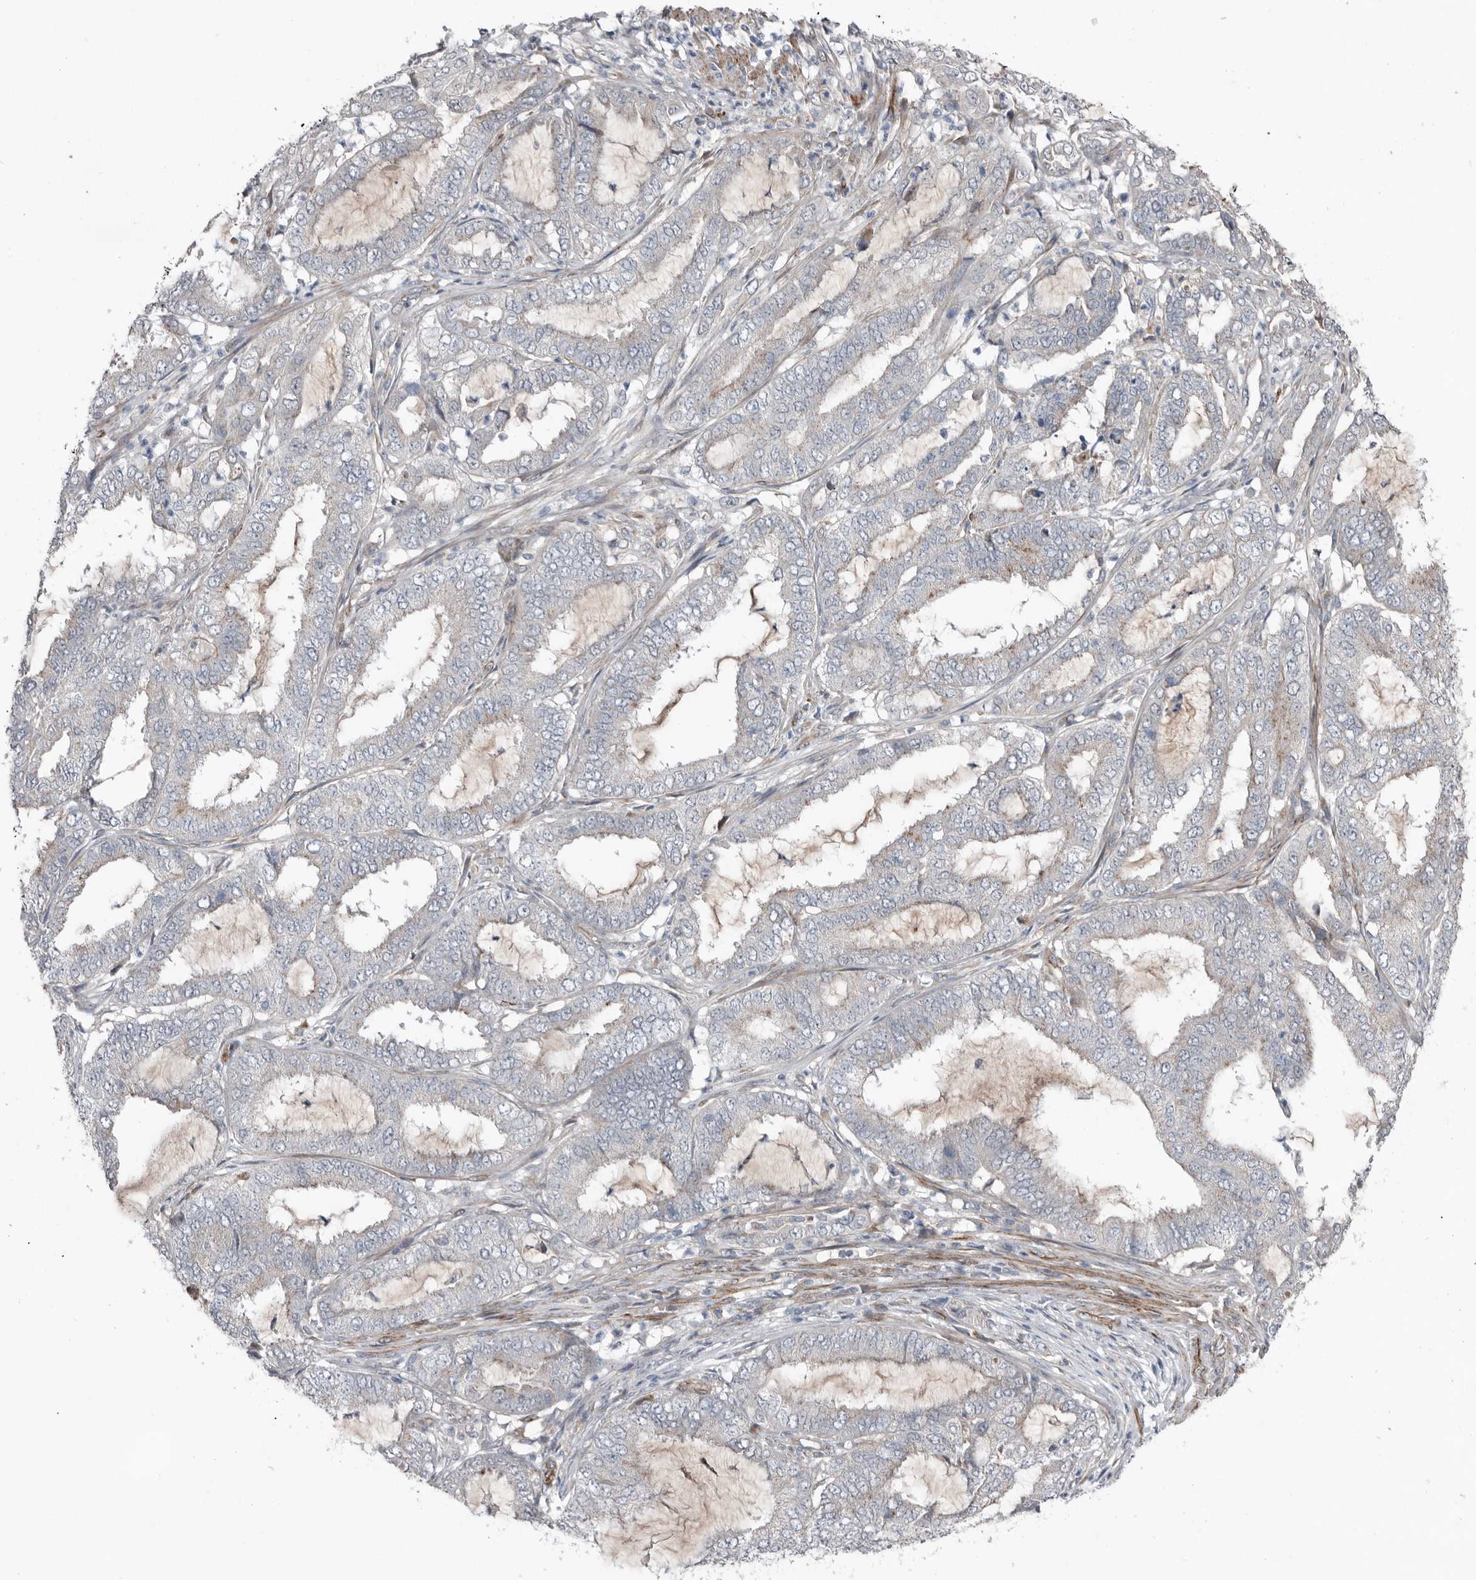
{"staining": {"intensity": "negative", "quantity": "none", "location": "none"}, "tissue": "endometrial cancer", "cell_type": "Tumor cells", "image_type": "cancer", "snomed": [{"axis": "morphology", "description": "Adenocarcinoma, NOS"}, {"axis": "topography", "description": "Endometrium"}], "caption": "Immunohistochemistry of human endometrial cancer demonstrates no expression in tumor cells.", "gene": "RANBP17", "patient": {"sex": "female", "age": 51}}